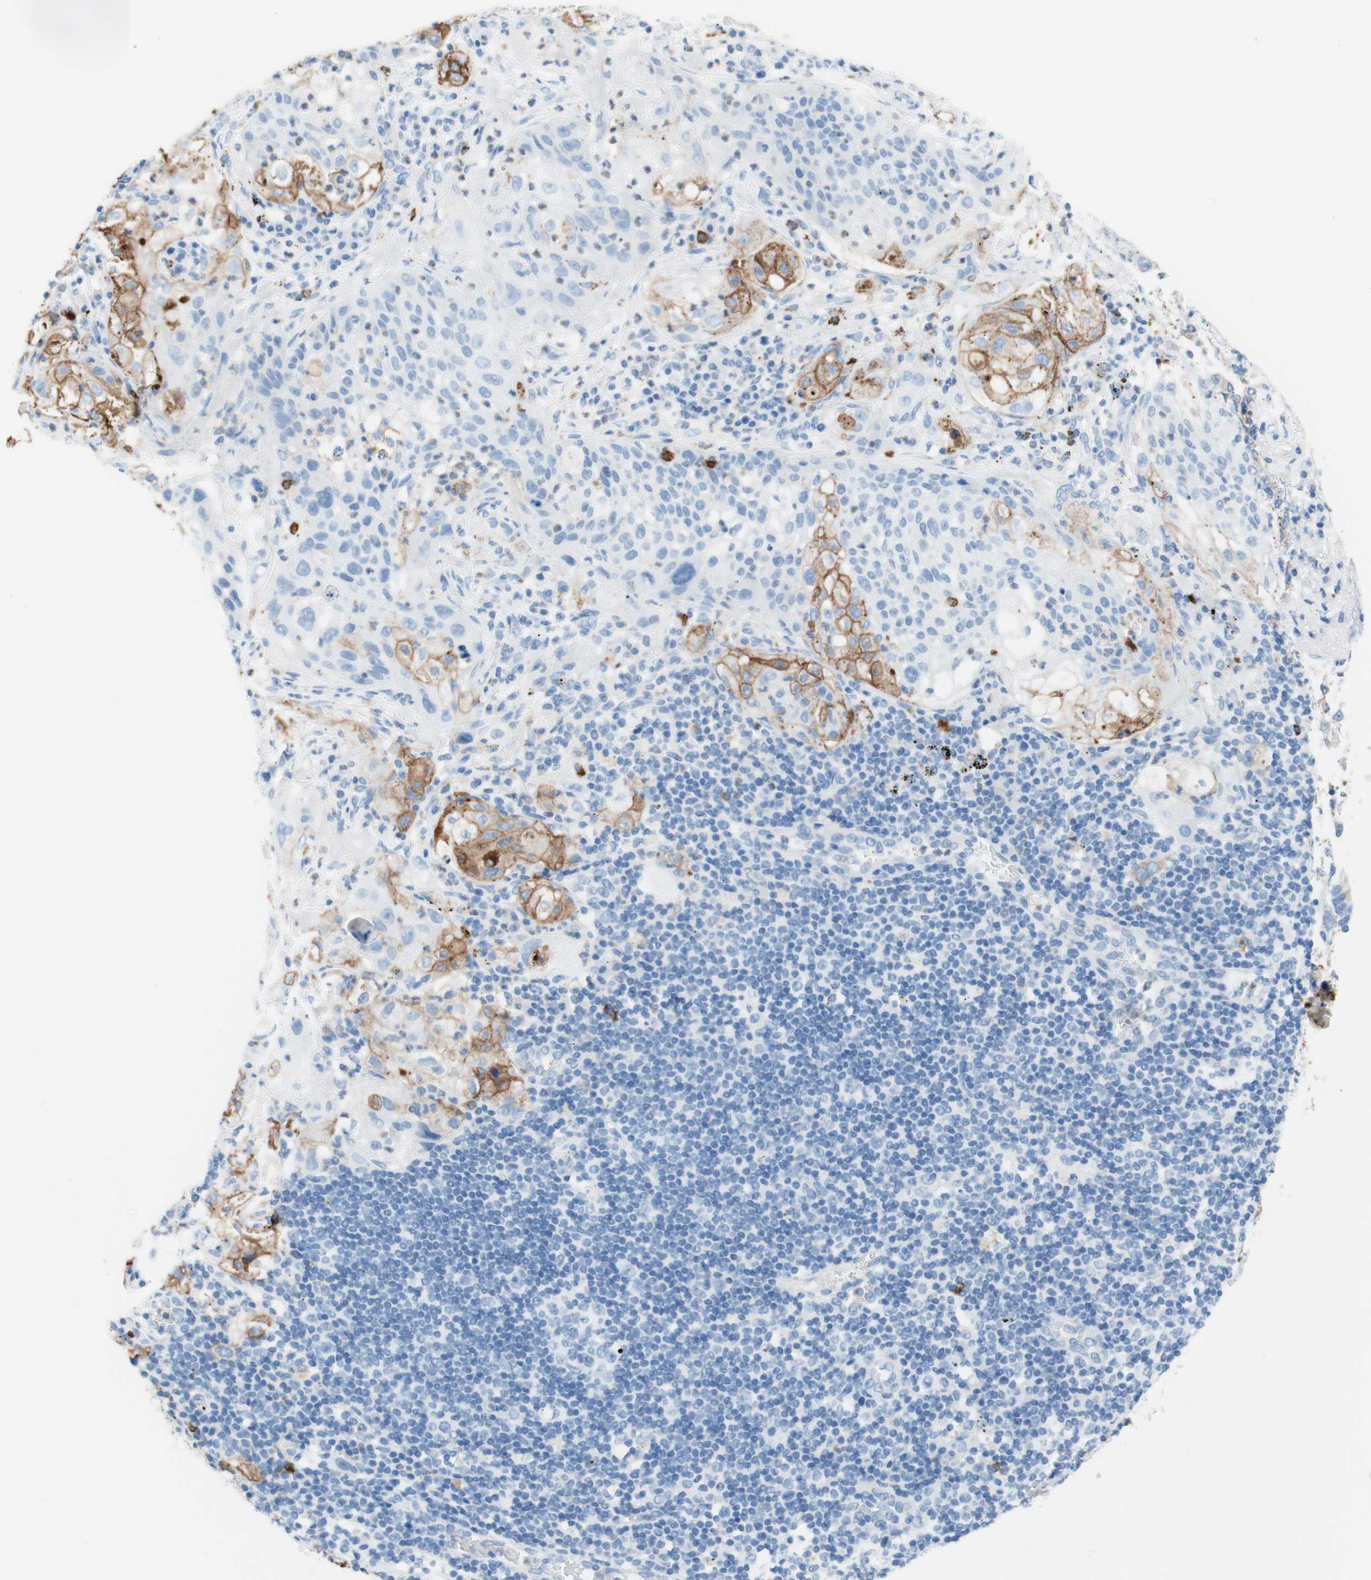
{"staining": {"intensity": "moderate", "quantity": "<25%", "location": "cytoplasmic/membranous"}, "tissue": "lung cancer", "cell_type": "Tumor cells", "image_type": "cancer", "snomed": [{"axis": "morphology", "description": "Inflammation, NOS"}, {"axis": "morphology", "description": "Squamous cell carcinoma, NOS"}, {"axis": "topography", "description": "Lymph node"}, {"axis": "topography", "description": "Soft tissue"}, {"axis": "topography", "description": "Lung"}], "caption": "Protein staining by IHC exhibits moderate cytoplasmic/membranous expression in approximately <25% of tumor cells in lung cancer (squamous cell carcinoma).", "gene": "CEACAM1", "patient": {"sex": "male", "age": 66}}